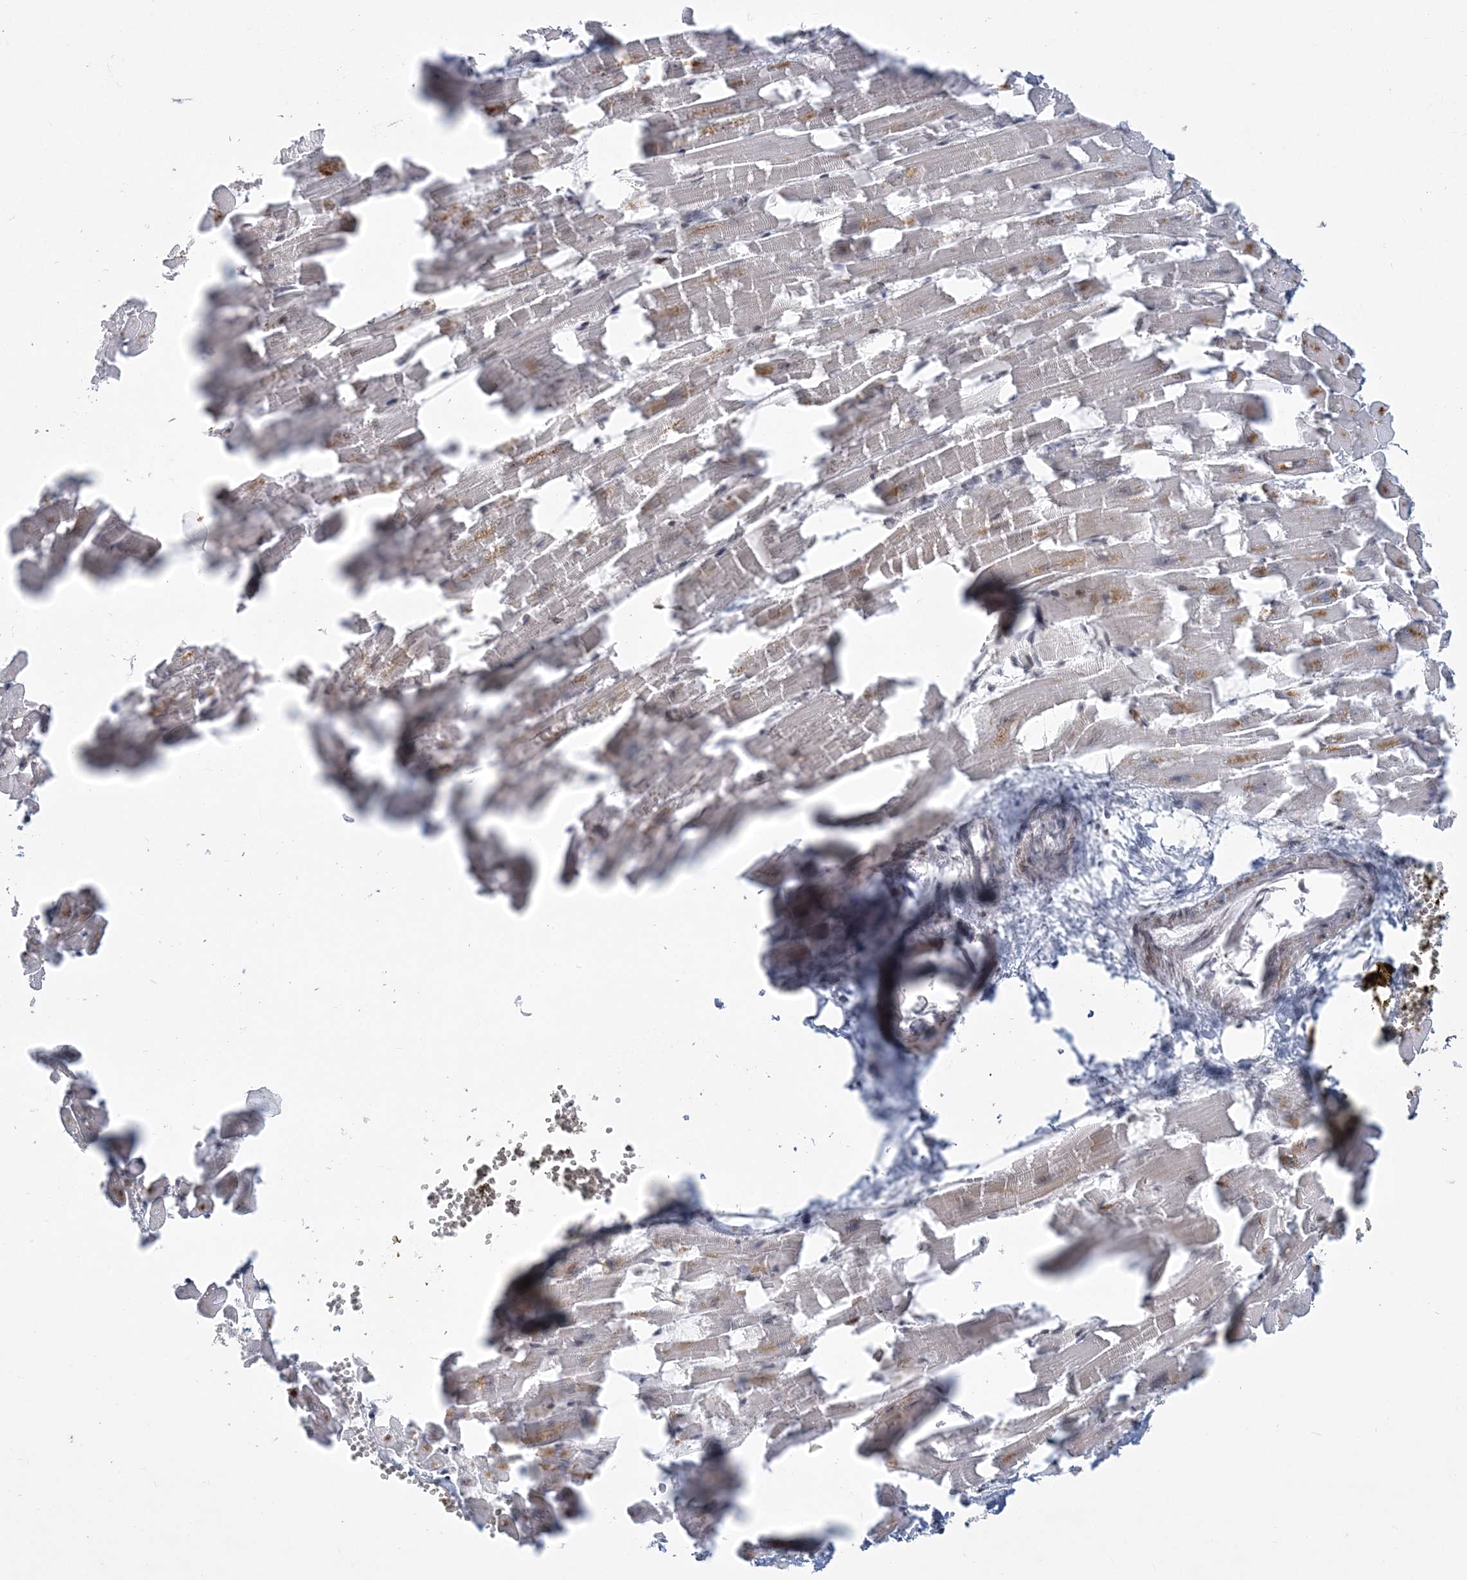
{"staining": {"intensity": "weak", "quantity": "25%-75%", "location": "nuclear"}, "tissue": "heart muscle", "cell_type": "Cardiomyocytes", "image_type": "normal", "snomed": [{"axis": "morphology", "description": "Normal tissue, NOS"}, {"axis": "topography", "description": "Heart"}], "caption": "Immunohistochemistry (IHC) of unremarkable human heart muscle demonstrates low levels of weak nuclear positivity in approximately 25%-75% of cardiomyocytes.", "gene": "PLRG1", "patient": {"sex": "female", "age": 64}}